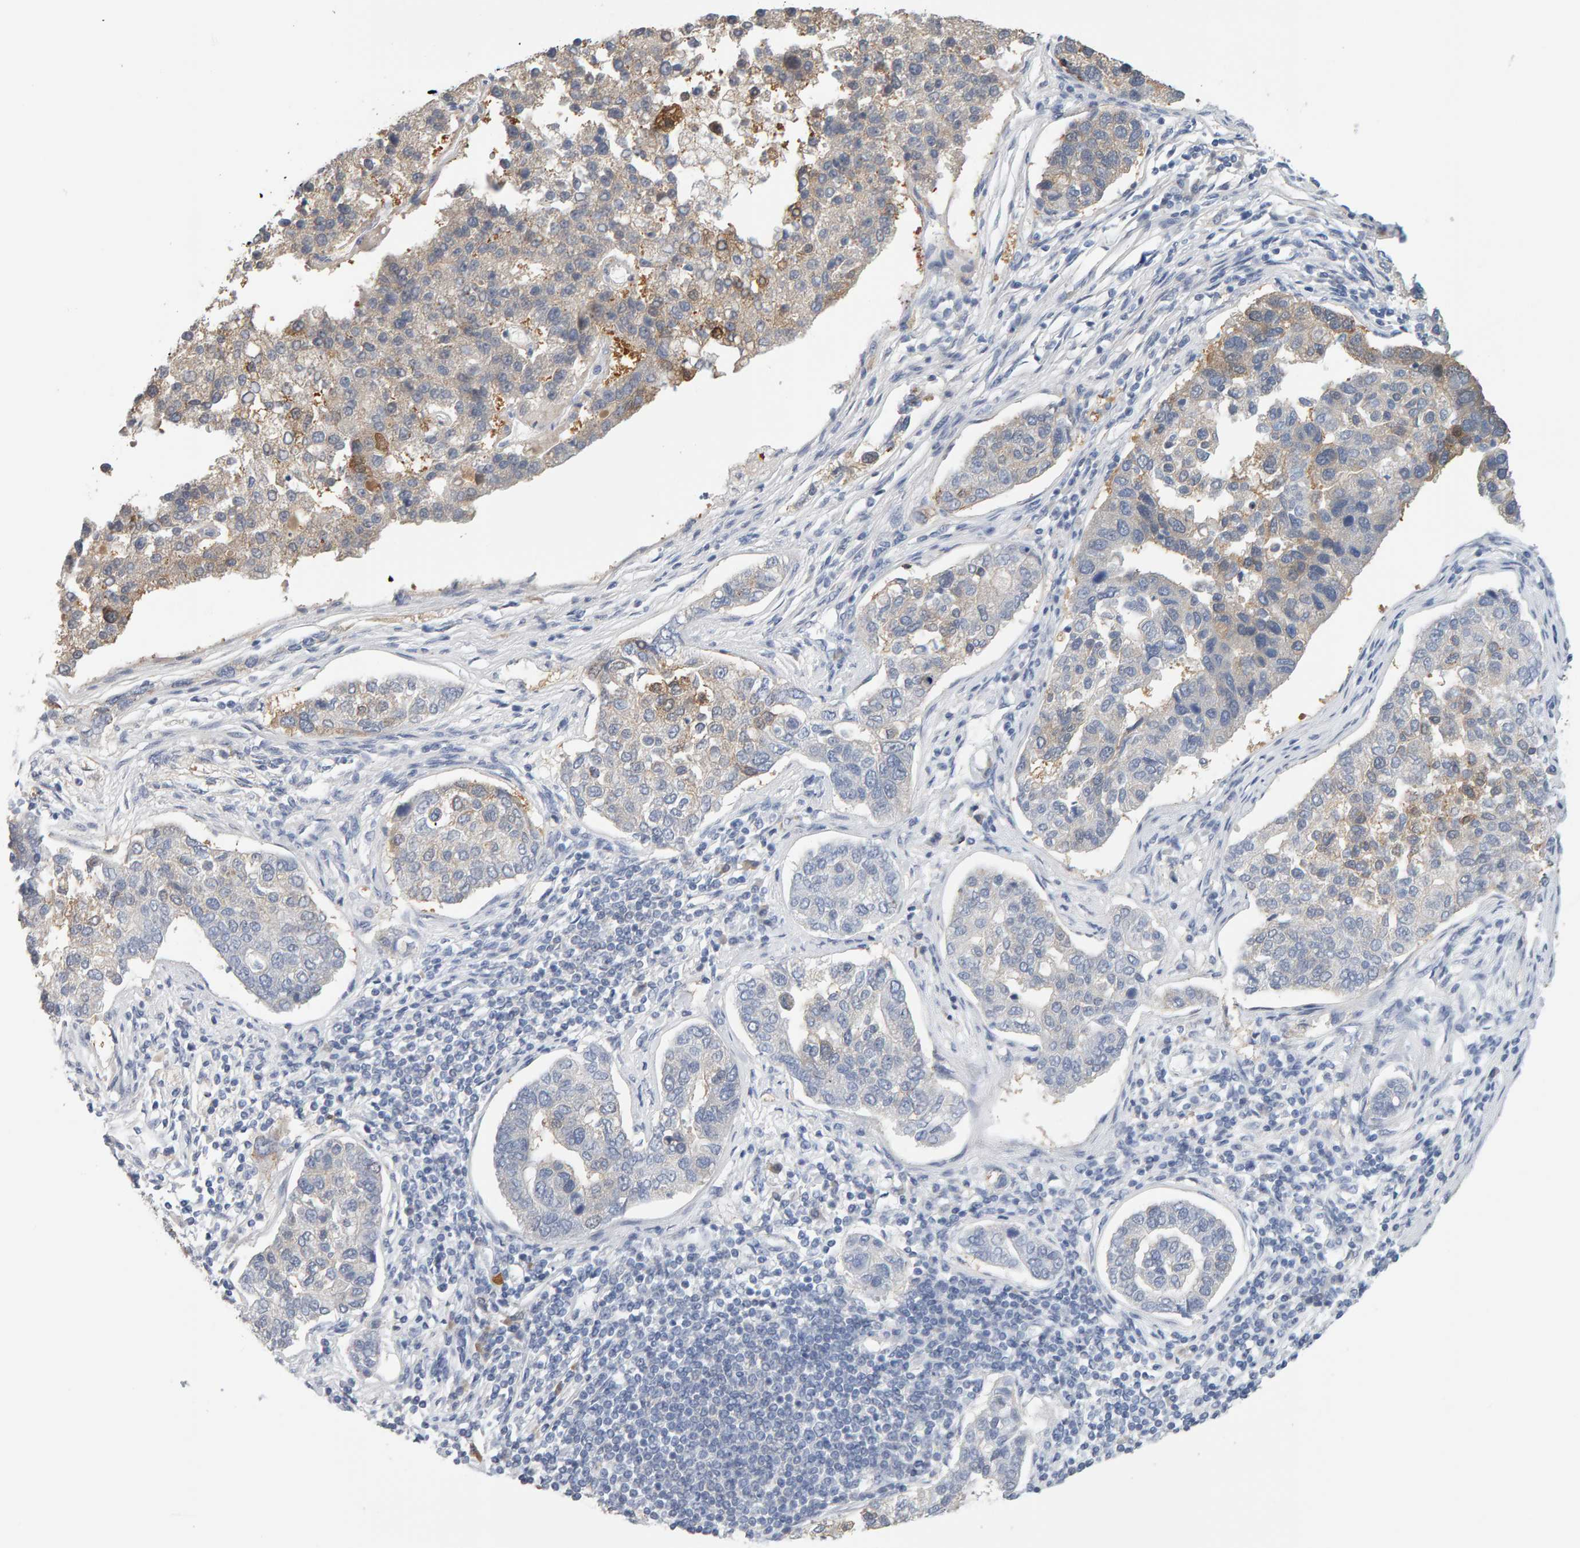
{"staining": {"intensity": "weak", "quantity": "25%-75%", "location": "cytoplasmic/membranous"}, "tissue": "pancreatic cancer", "cell_type": "Tumor cells", "image_type": "cancer", "snomed": [{"axis": "morphology", "description": "Adenocarcinoma, NOS"}, {"axis": "topography", "description": "Pancreas"}], "caption": "Tumor cells demonstrate low levels of weak cytoplasmic/membranous positivity in approximately 25%-75% of cells in adenocarcinoma (pancreatic).", "gene": "CTH", "patient": {"sex": "female", "age": 61}}